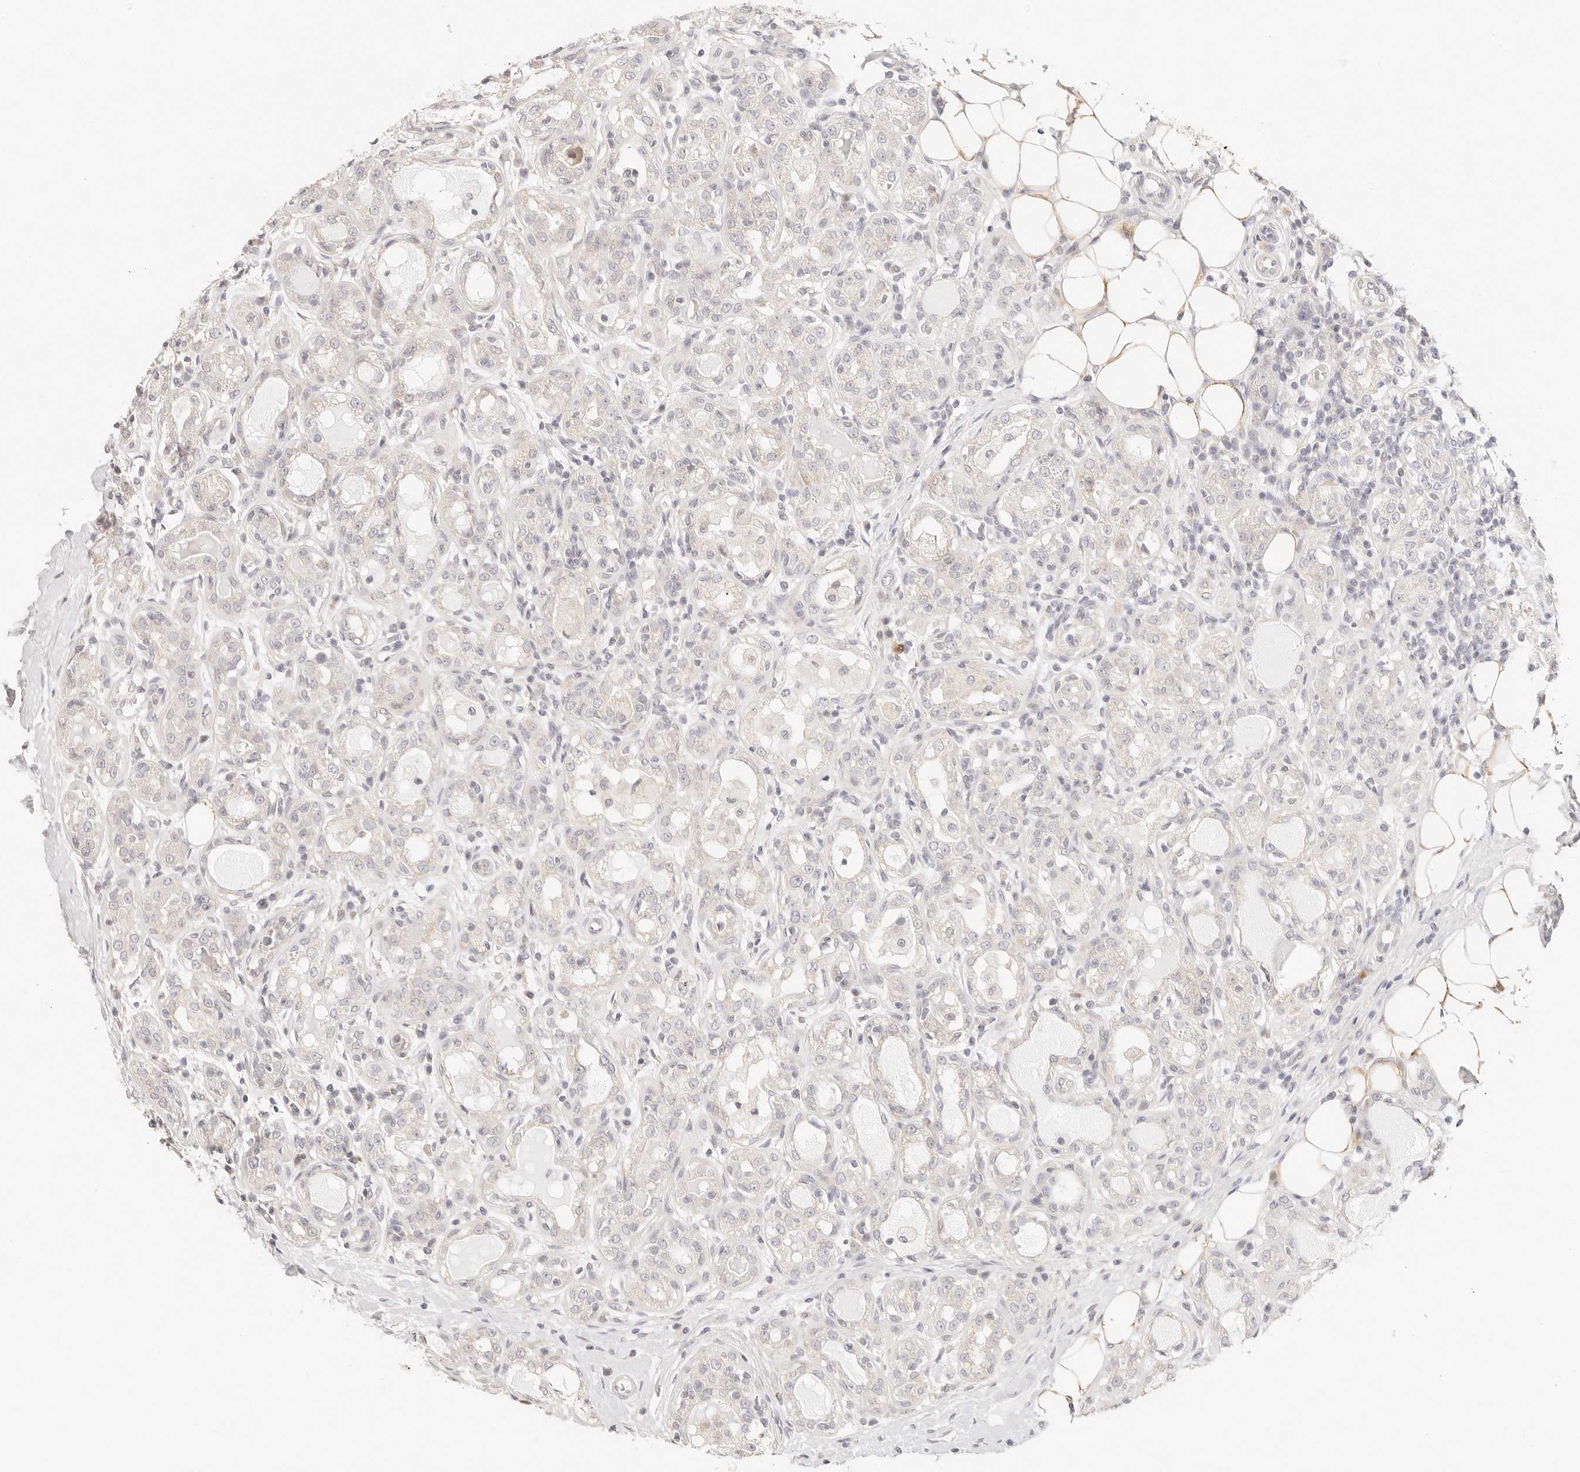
{"staining": {"intensity": "negative", "quantity": "none", "location": "none"}, "tissue": "breast cancer", "cell_type": "Tumor cells", "image_type": "cancer", "snomed": [{"axis": "morphology", "description": "Duct carcinoma"}, {"axis": "topography", "description": "Breast"}], "caption": "Breast cancer stained for a protein using immunohistochemistry shows no staining tumor cells.", "gene": "GPR156", "patient": {"sex": "female", "age": 27}}